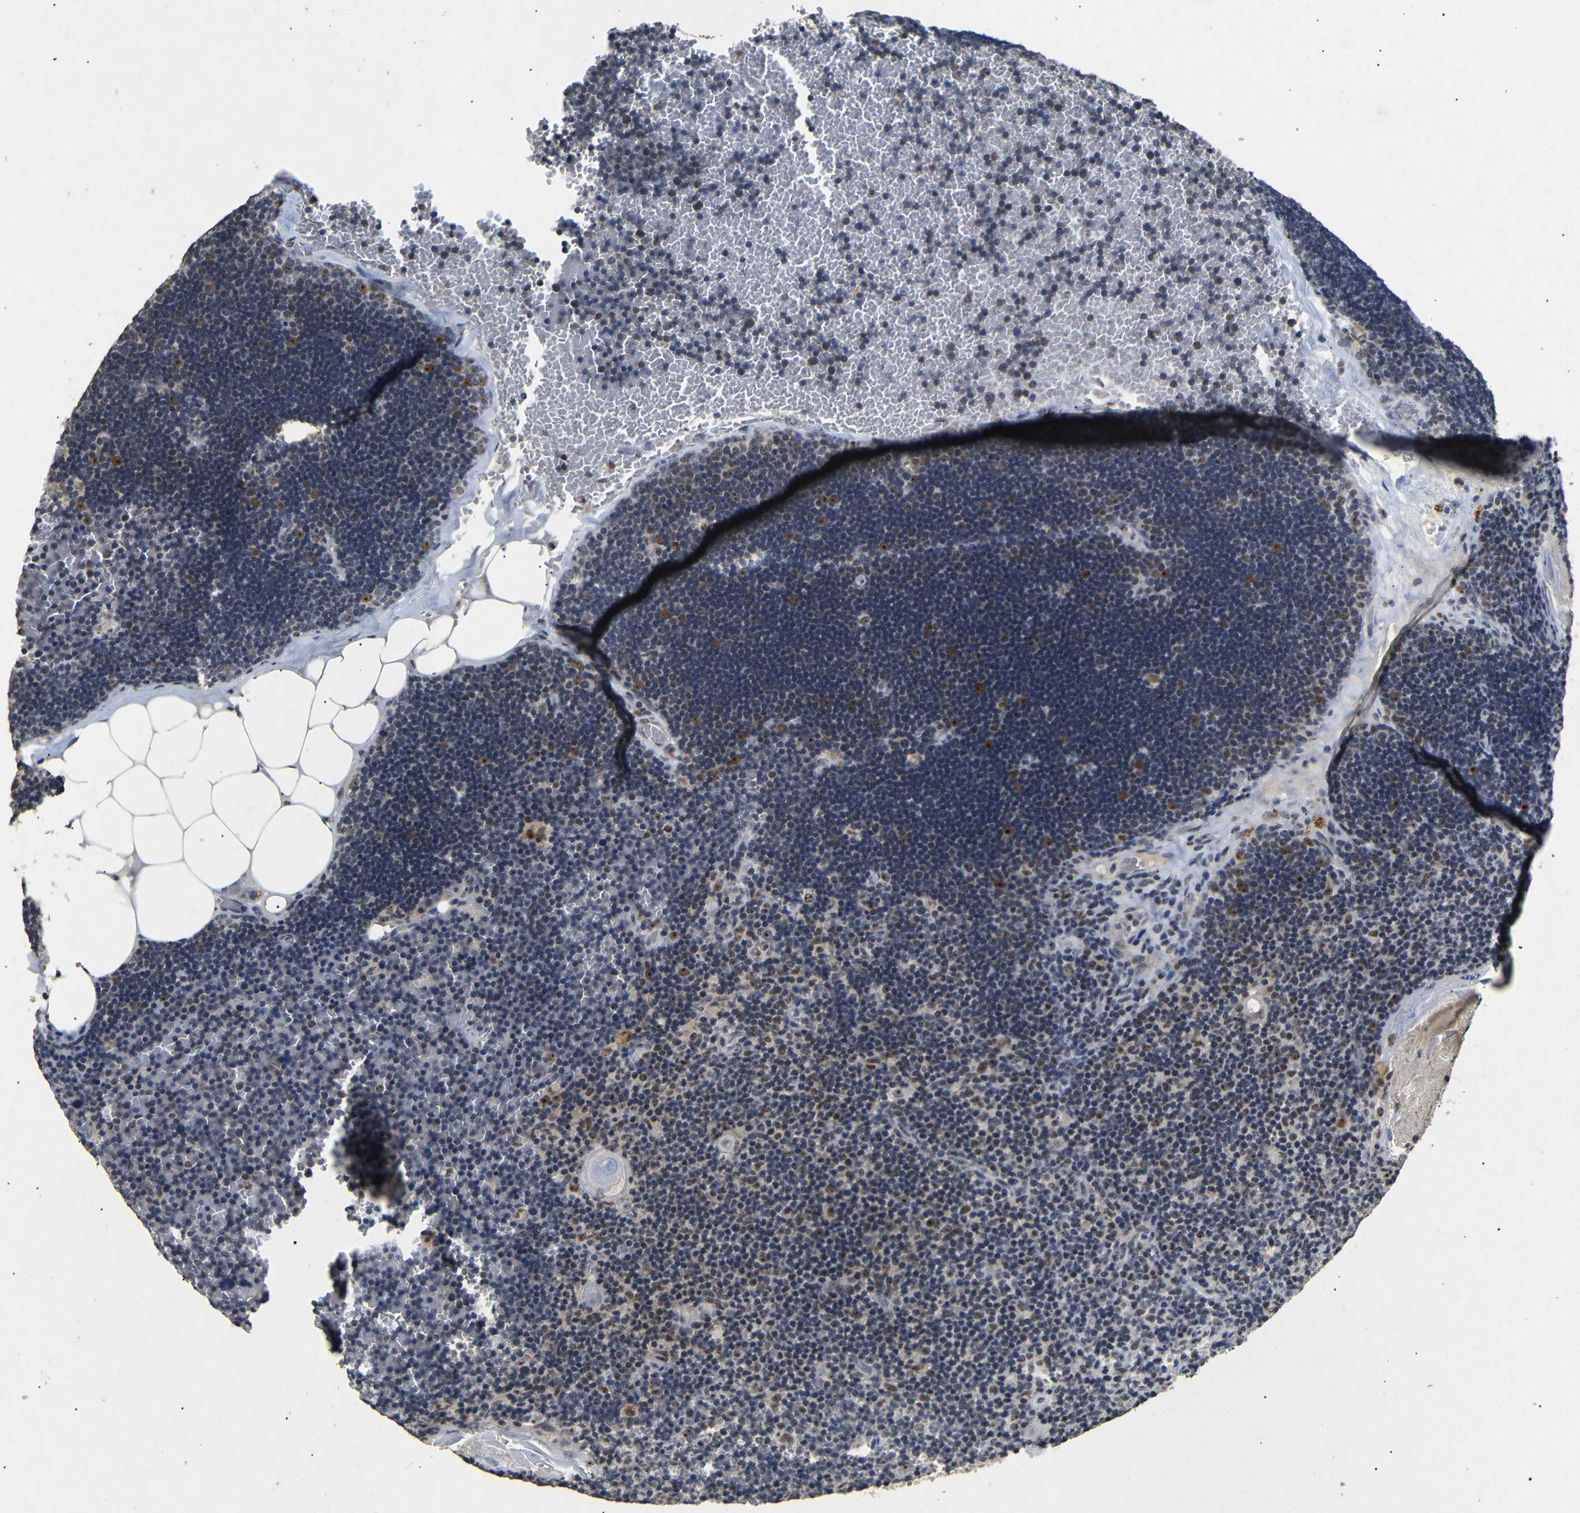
{"staining": {"intensity": "moderate", "quantity": "<25%", "location": "nuclear"}, "tissue": "lymph node", "cell_type": "Germinal center cells", "image_type": "normal", "snomed": [{"axis": "morphology", "description": "Normal tissue, NOS"}, {"axis": "topography", "description": "Lymph node"}], "caption": "DAB (3,3'-diaminobenzidine) immunohistochemical staining of unremarkable lymph node shows moderate nuclear protein staining in approximately <25% of germinal center cells. The protein of interest is shown in brown color, while the nuclei are stained blue.", "gene": "PARN", "patient": {"sex": "male", "age": 33}}